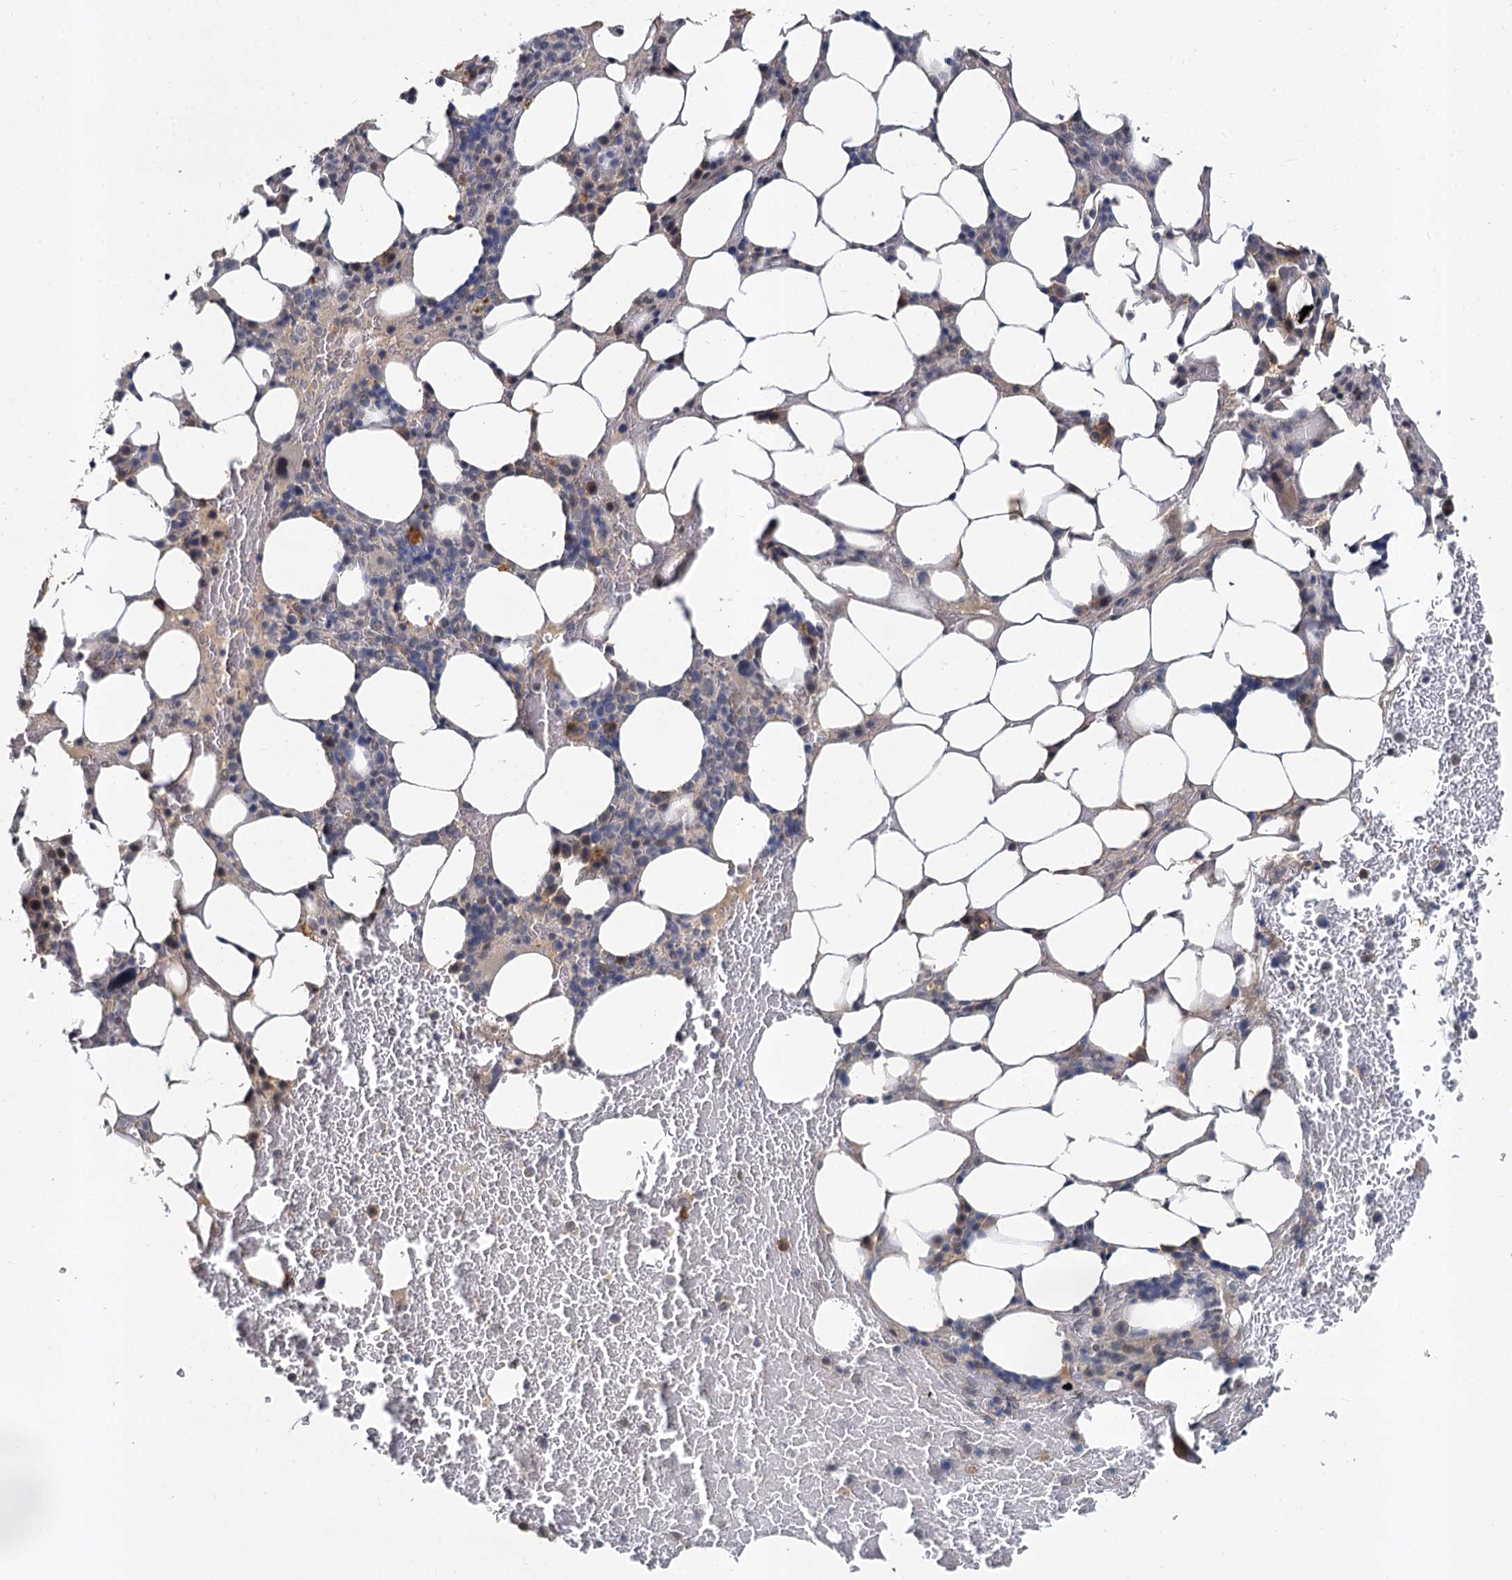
{"staining": {"intensity": "weak", "quantity": "<25%", "location": "cytoplasmic/membranous,nuclear"}, "tissue": "bone marrow", "cell_type": "Hematopoietic cells", "image_type": "normal", "snomed": [{"axis": "morphology", "description": "Normal tissue, NOS"}, {"axis": "topography", "description": "Bone marrow"}], "caption": "DAB (3,3'-diaminobenzidine) immunohistochemical staining of normal bone marrow demonstrates no significant expression in hematopoietic cells.", "gene": "MUCL1", "patient": {"sex": "male", "age": 78}}